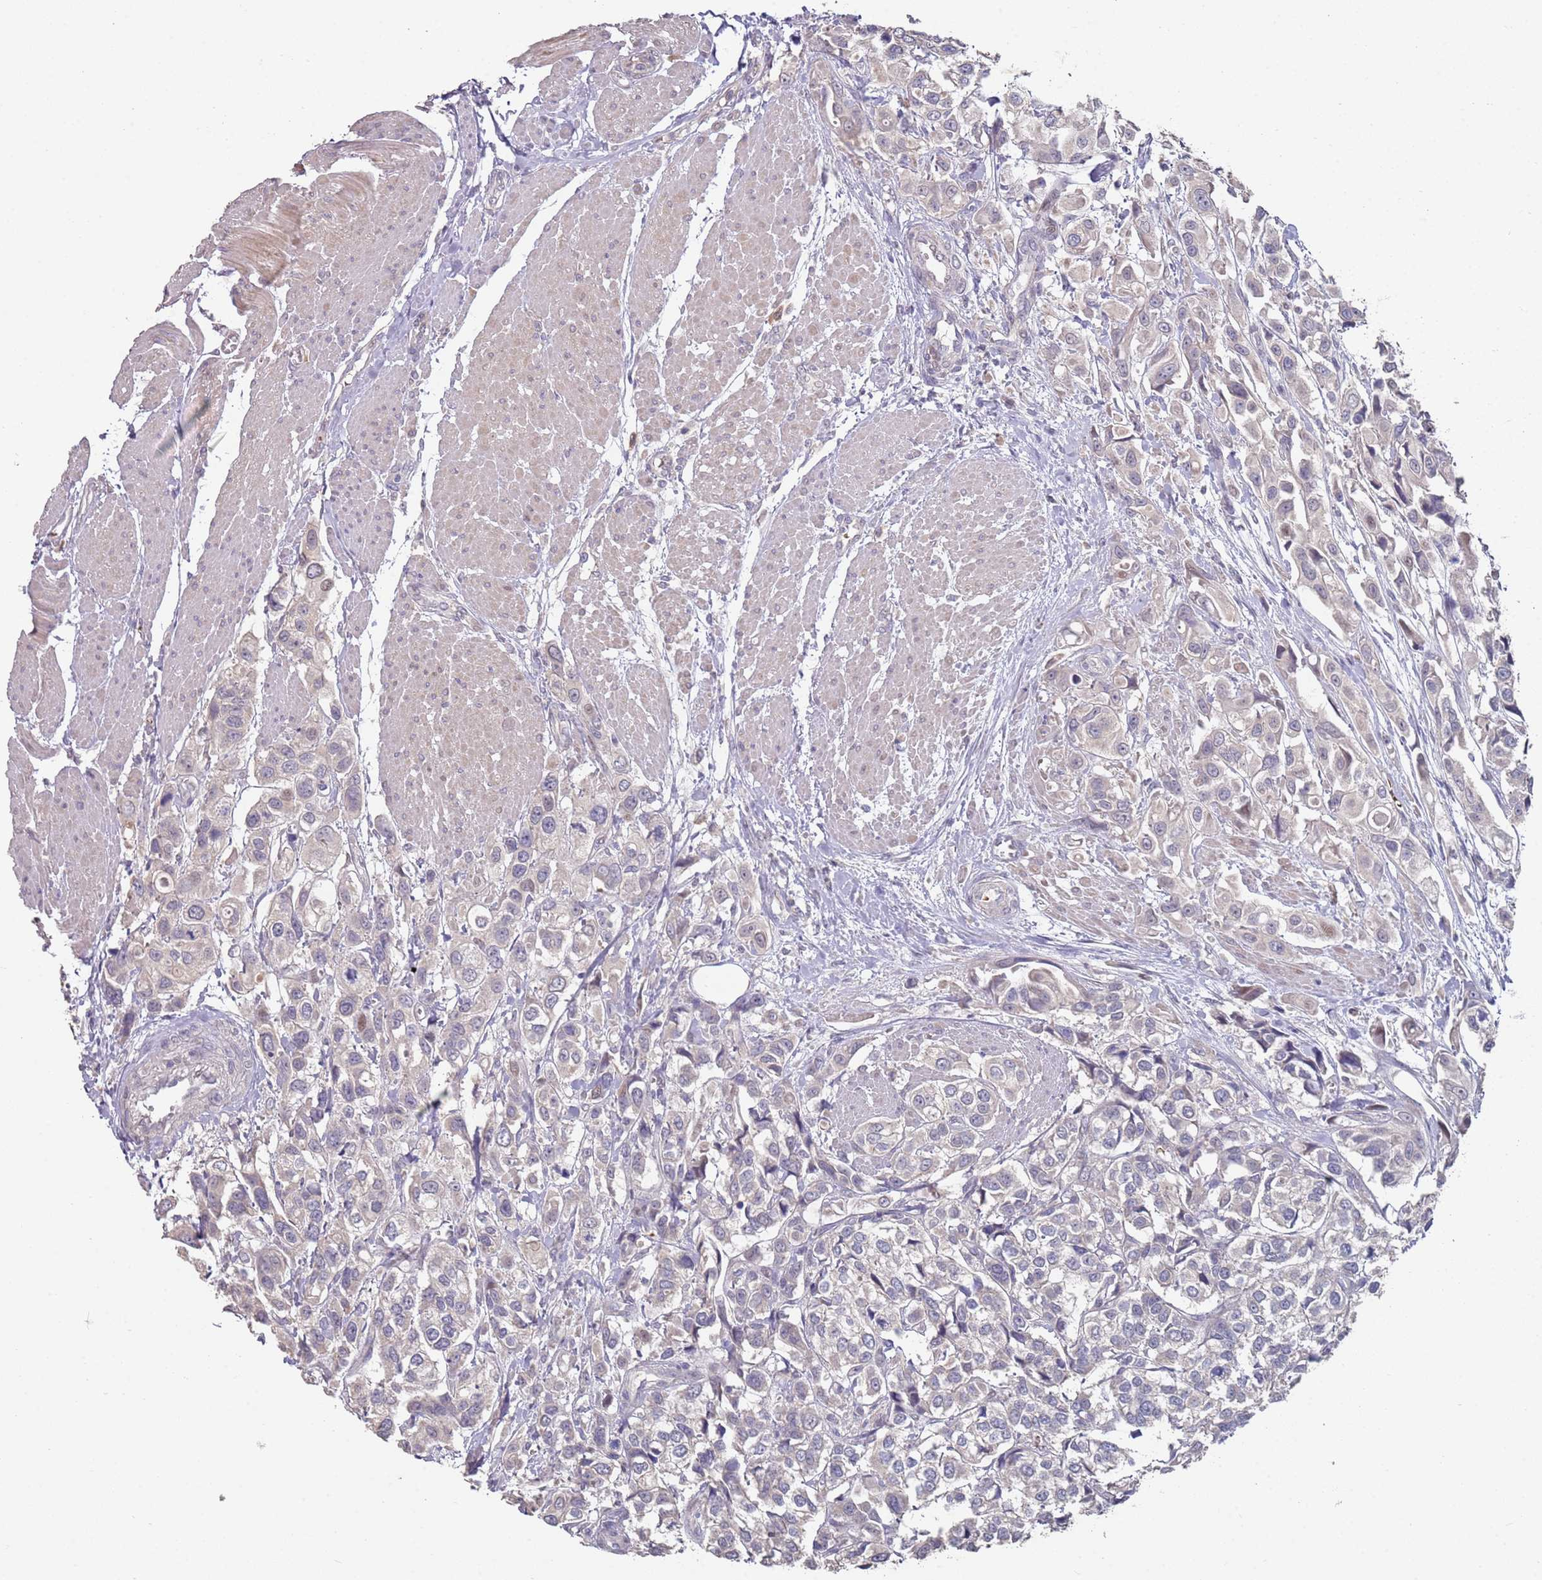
{"staining": {"intensity": "negative", "quantity": "none", "location": "none"}, "tissue": "urothelial cancer", "cell_type": "Tumor cells", "image_type": "cancer", "snomed": [{"axis": "morphology", "description": "Urothelial carcinoma, High grade"}, {"axis": "topography", "description": "Urinary bladder"}], "caption": "Image shows no protein staining in tumor cells of high-grade urothelial carcinoma tissue.", "gene": "LACC1", "patient": {"sex": "male", "age": 67}}